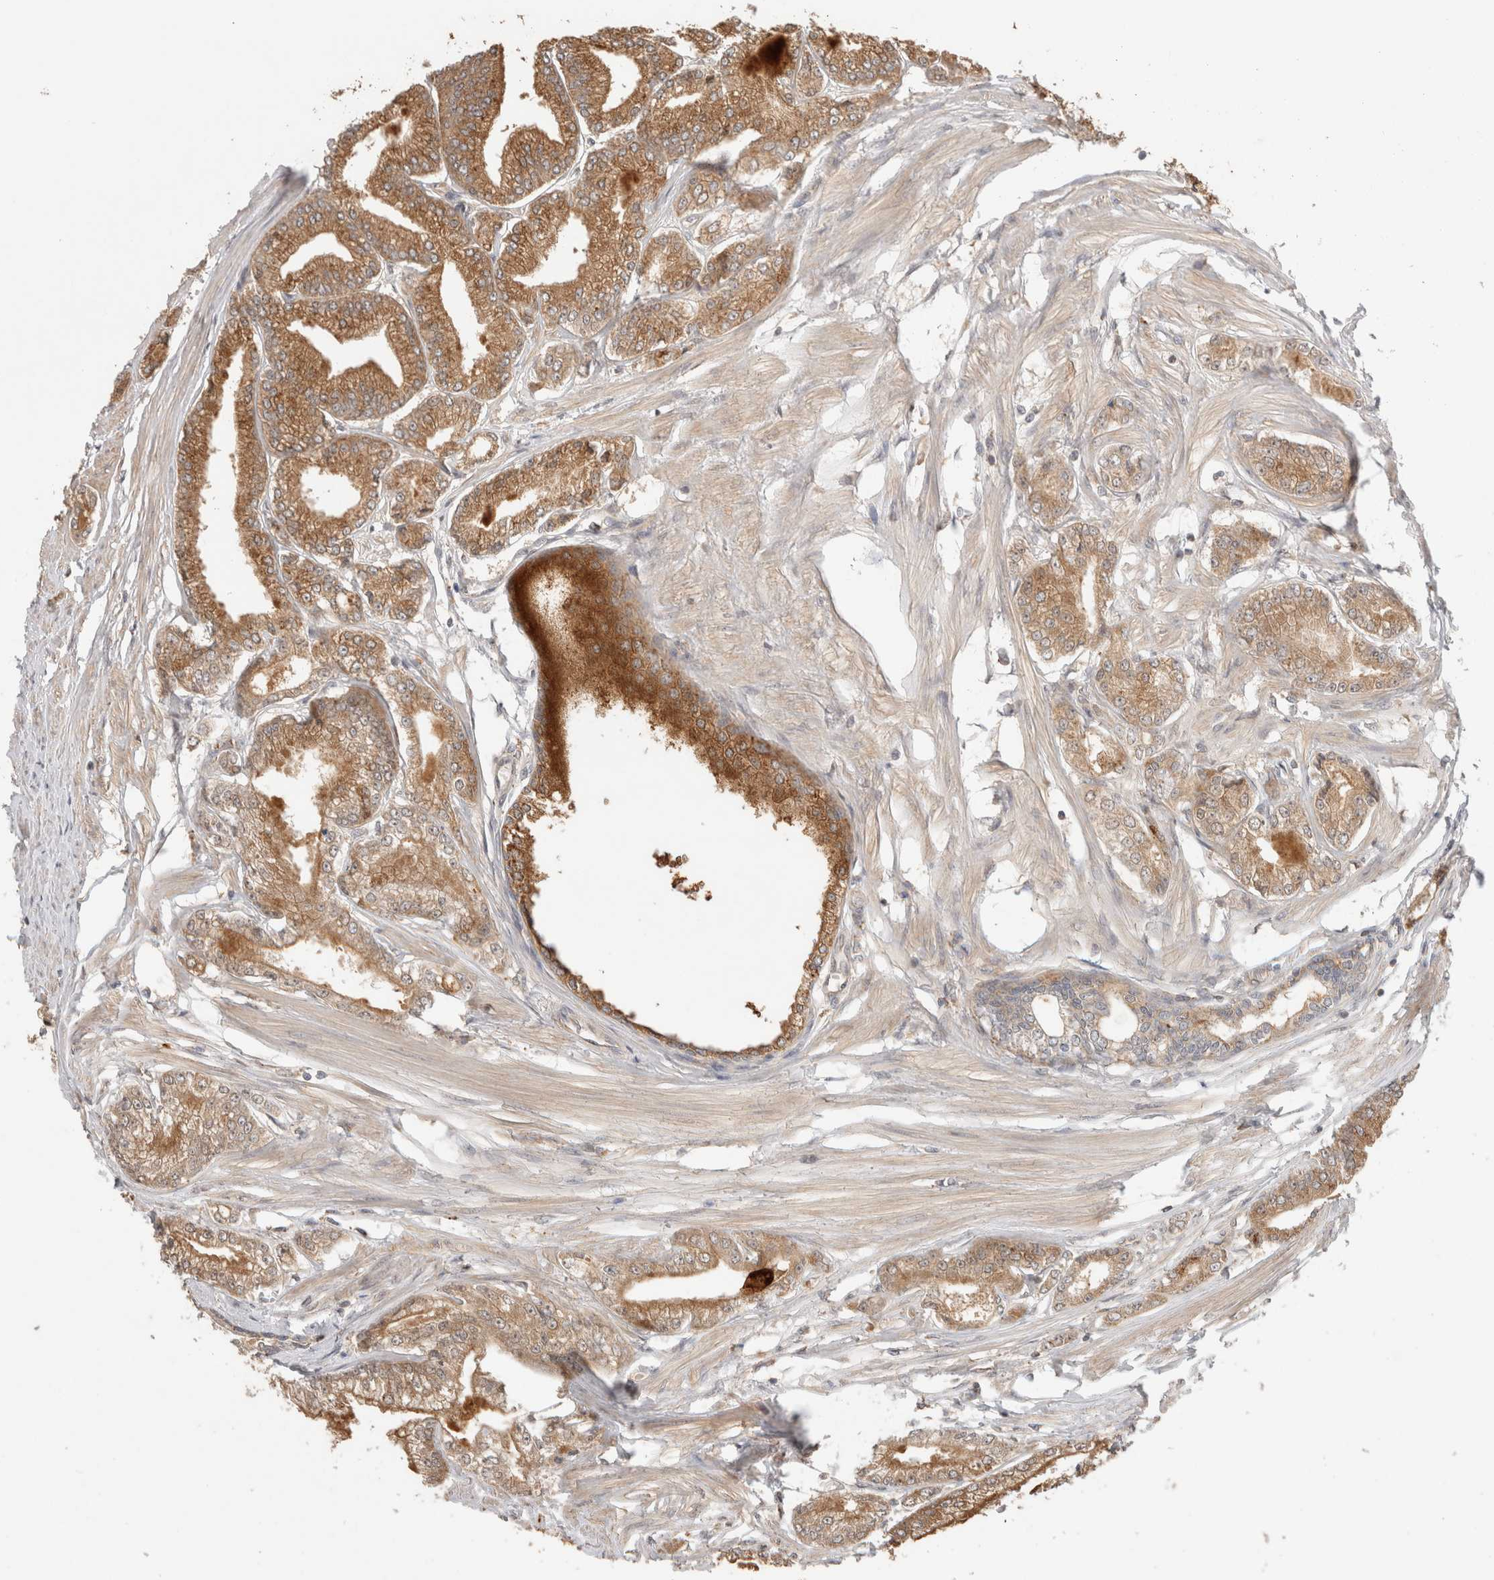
{"staining": {"intensity": "moderate", "quantity": ">75%", "location": "cytoplasmic/membranous"}, "tissue": "prostate cancer", "cell_type": "Tumor cells", "image_type": "cancer", "snomed": [{"axis": "morphology", "description": "Adenocarcinoma, Low grade"}, {"axis": "topography", "description": "Prostate"}], "caption": "The photomicrograph shows a brown stain indicating the presence of a protein in the cytoplasmic/membranous of tumor cells in prostate low-grade adenocarcinoma. (Brightfield microscopy of DAB IHC at high magnification).", "gene": "SGK1", "patient": {"sex": "male", "age": 52}}